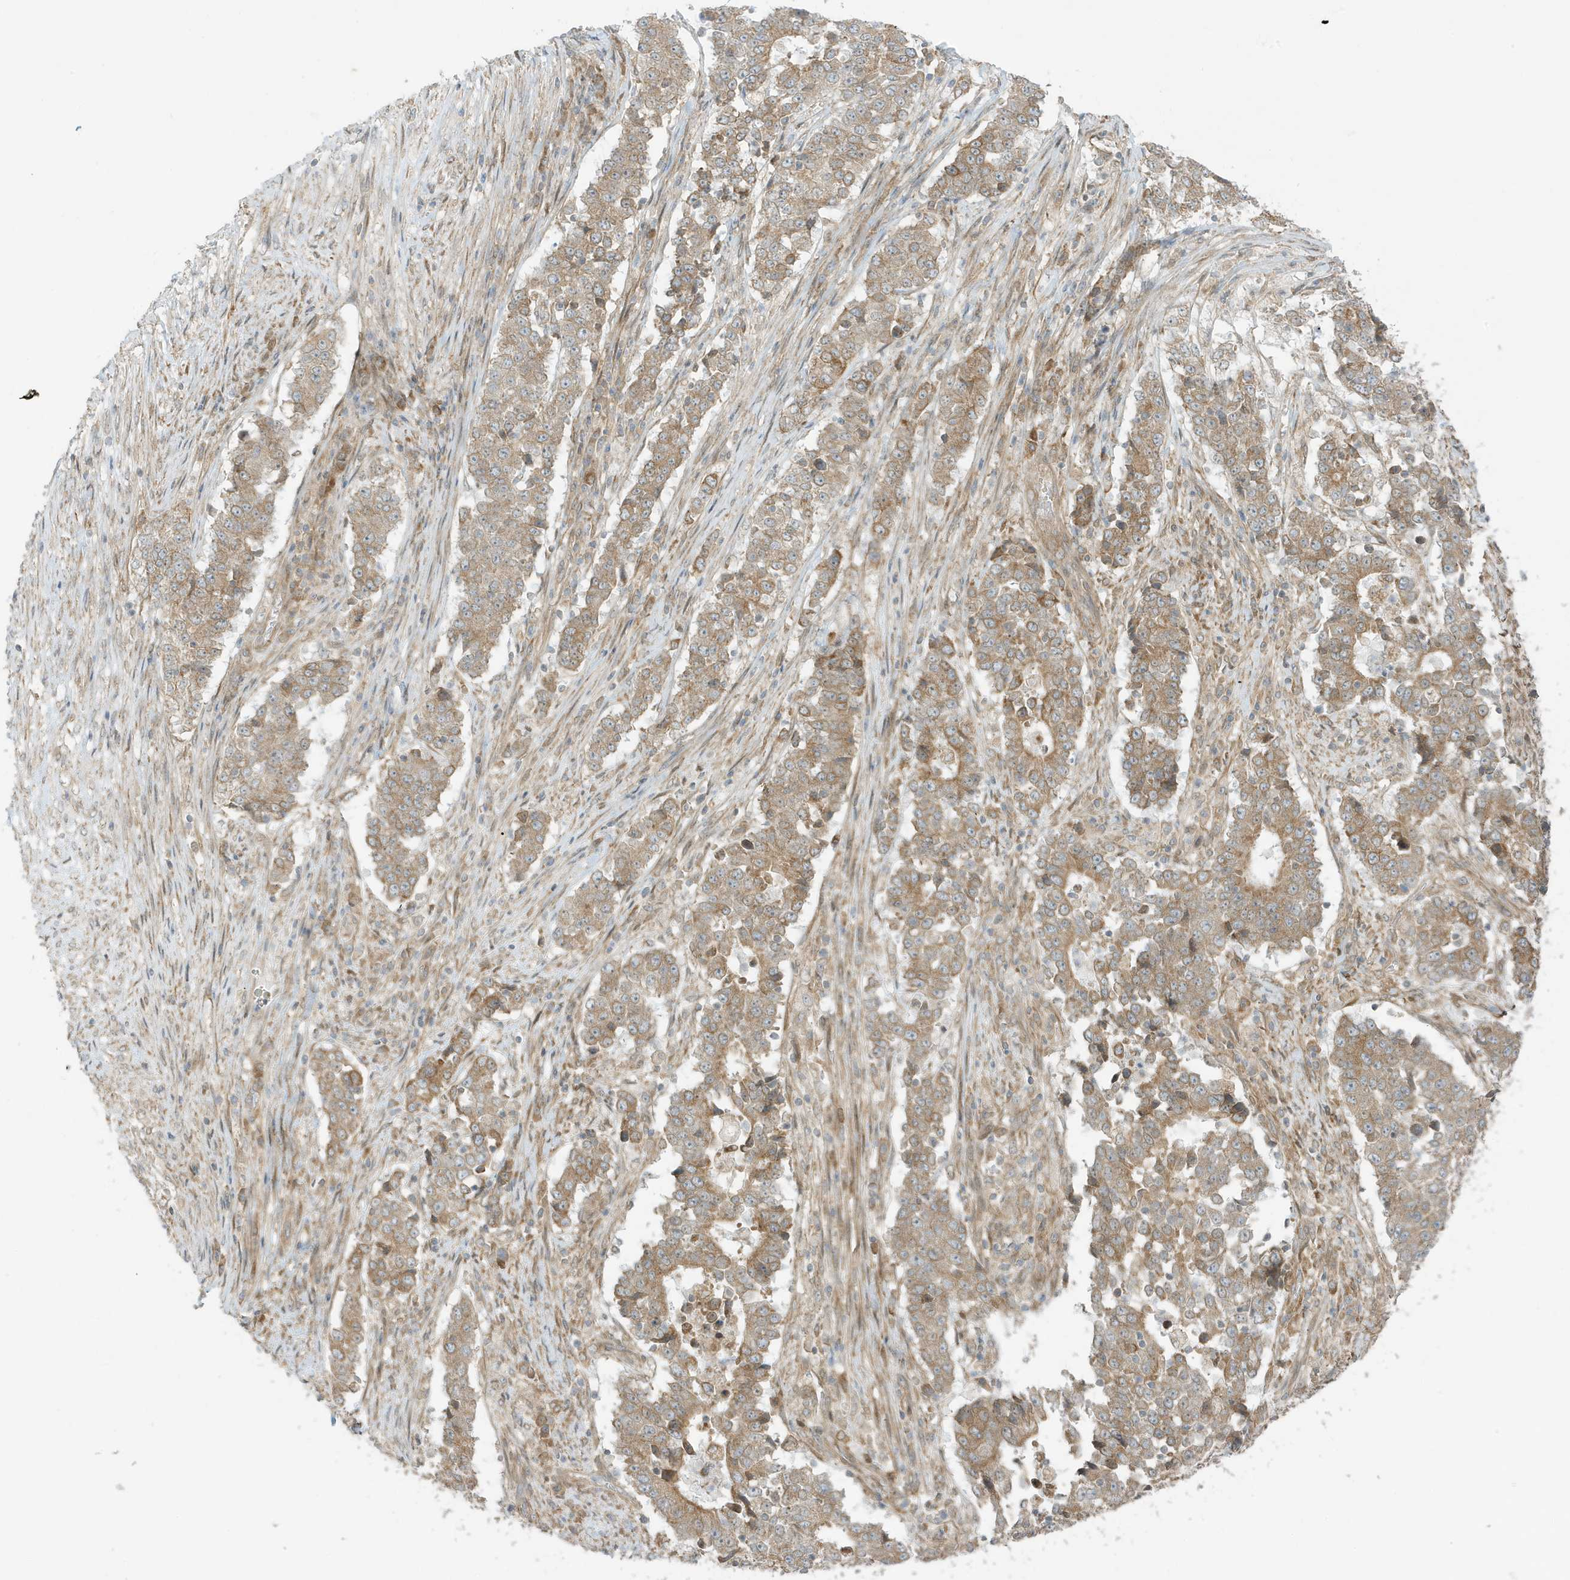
{"staining": {"intensity": "moderate", "quantity": ">75%", "location": "cytoplasmic/membranous"}, "tissue": "stomach cancer", "cell_type": "Tumor cells", "image_type": "cancer", "snomed": [{"axis": "morphology", "description": "Adenocarcinoma, NOS"}, {"axis": "topography", "description": "Stomach"}], "caption": "This histopathology image reveals immunohistochemistry staining of stomach cancer (adenocarcinoma), with medium moderate cytoplasmic/membranous staining in approximately >75% of tumor cells.", "gene": "SCARF2", "patient": {"sex": "male", "age": 59}}